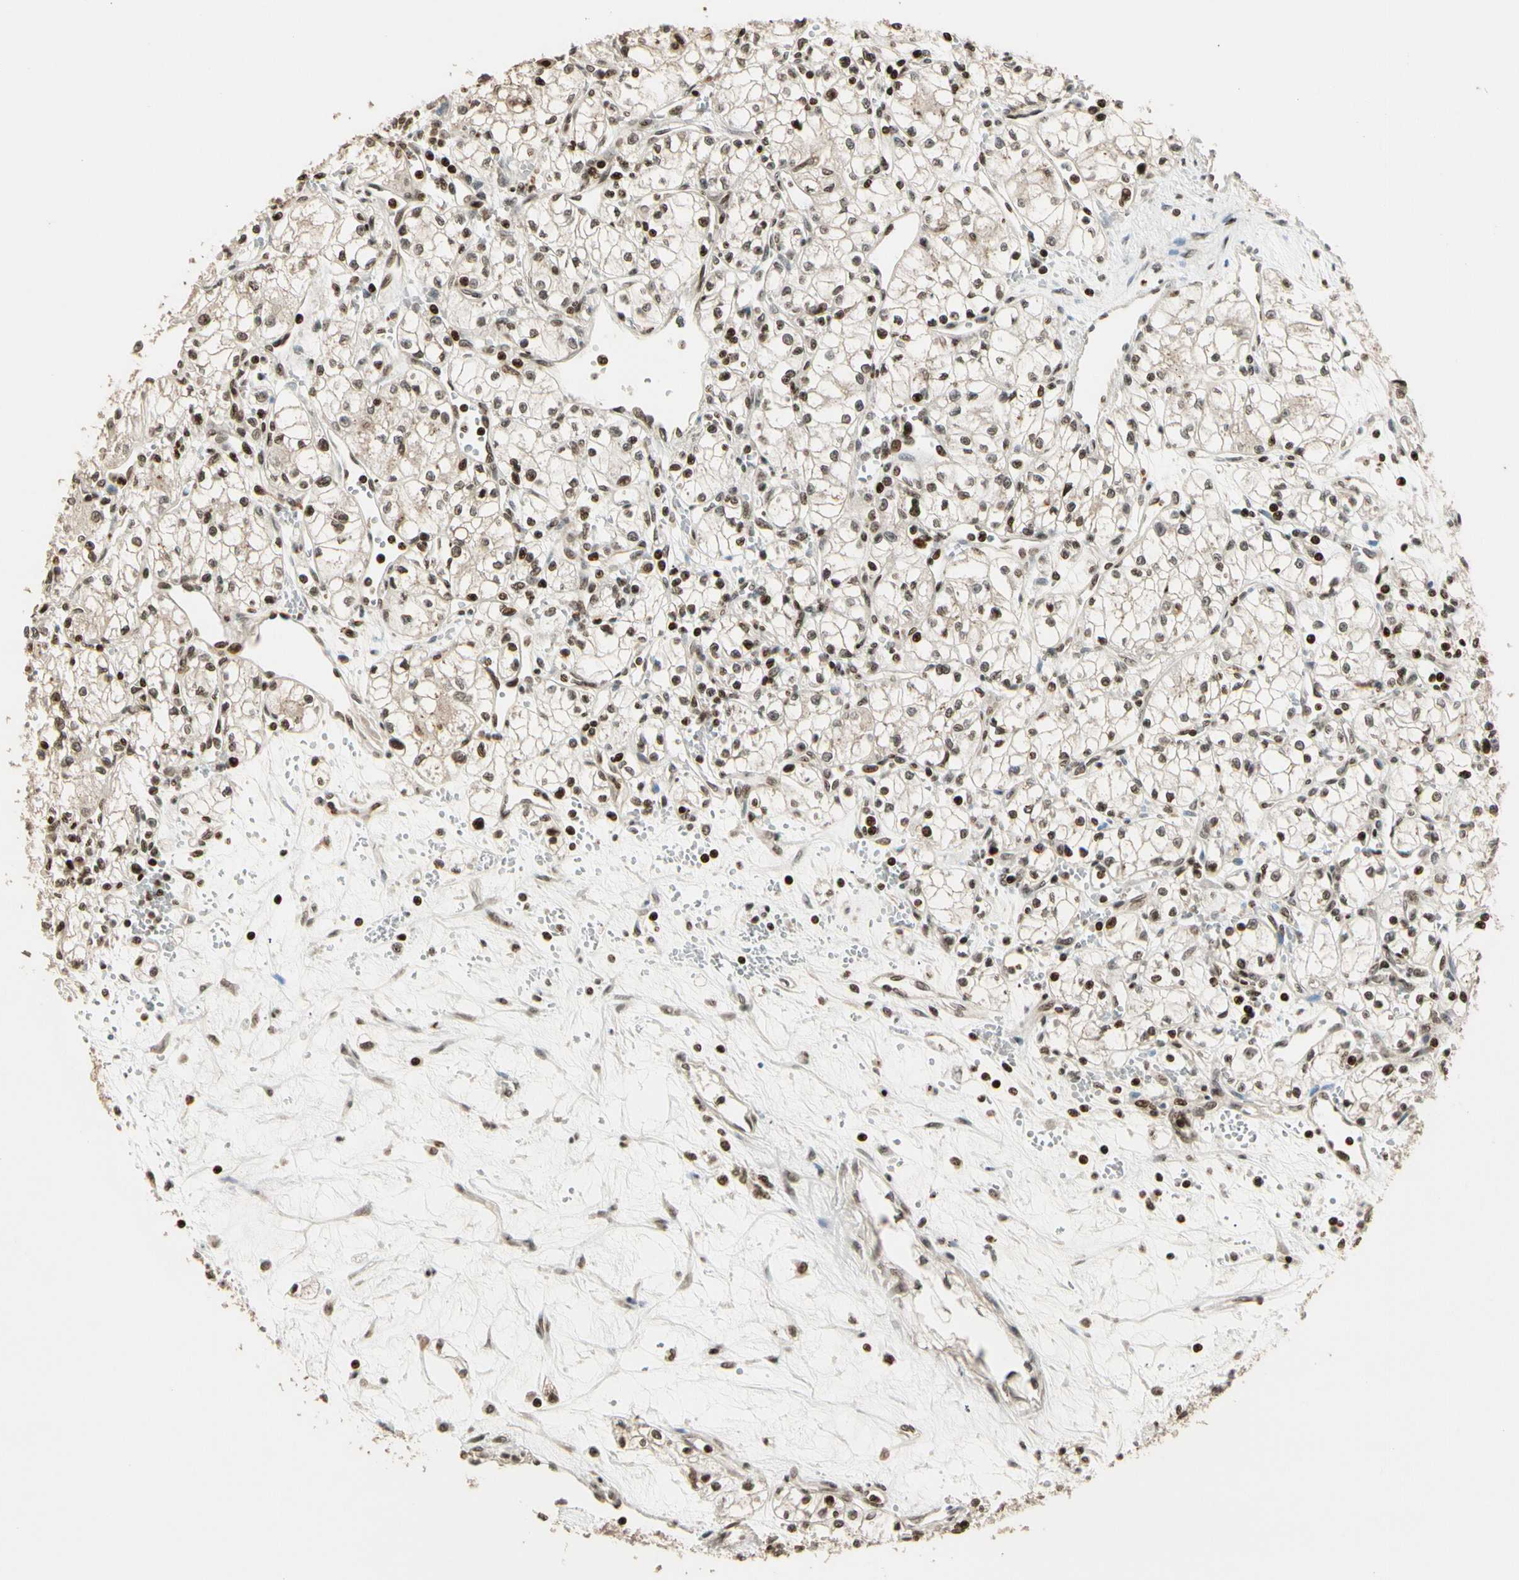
{"staining": {"intensity": "weak", "quantity": "25%-75%", "location": "nuclear"}, "tissue": "renal cancer", "cell_type": "Tumor cells", "image_type": "cancer", "snomed": [{"axis": "morphology", "description": "Normal tissue, NOS"}, {"axis": "morphology", "description": "Adenocarcinoma, NOS"}, {"axis": "topography", "description": "Kidney"}], "caption": "Immunohistochemistry (IHC) (DAB (3,3'-diaminobenzidine)) staining of human renal cancer displays weak nuclear protein staining in about 25%-75% of tumor cells.", "gene": "TSHZ3", "patient": {"sex": "male", "age": 59}}